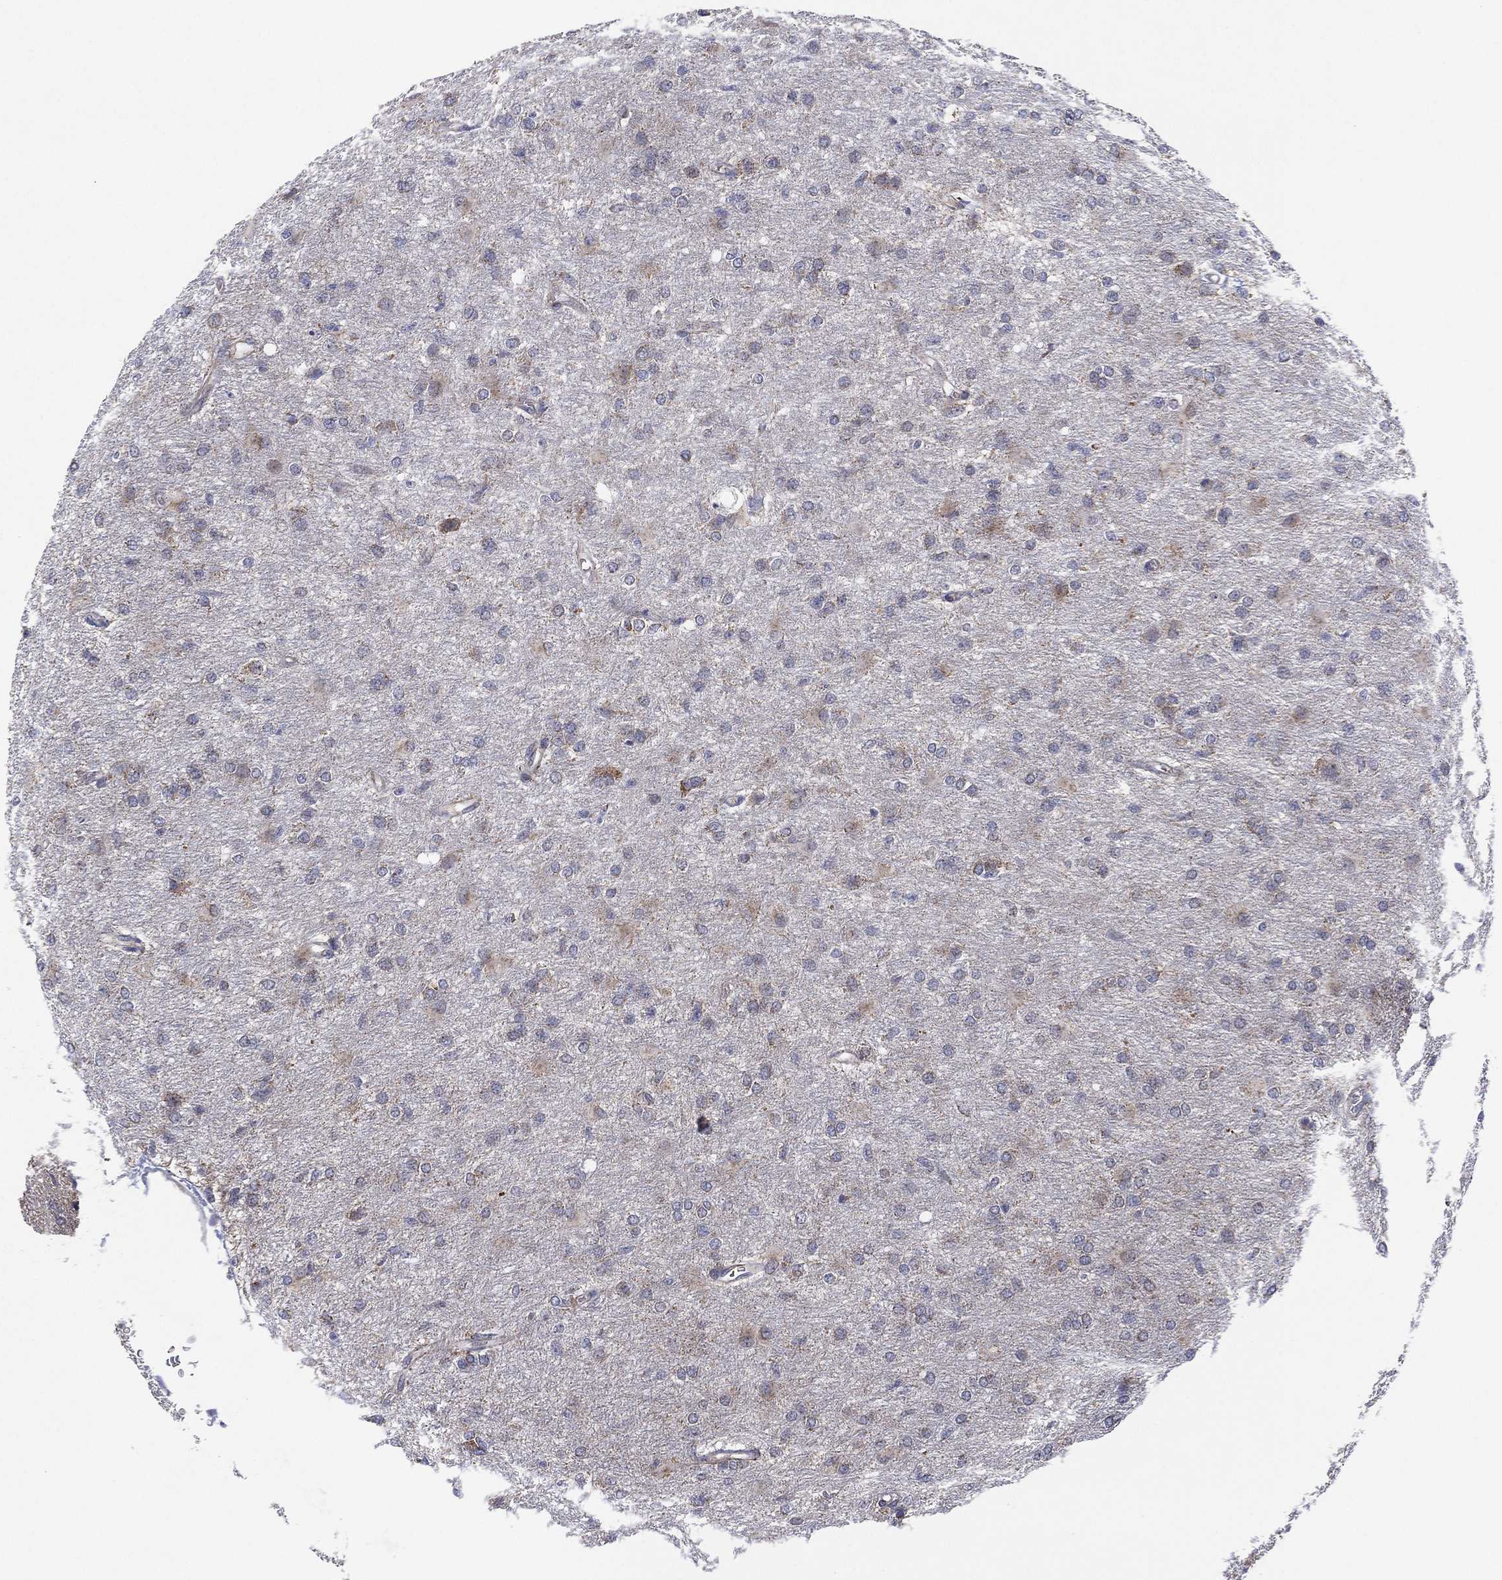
{"staining": {"intensity": "negative", "quantity": "none", "location": "none"}, "tissue": "glioma", "cell_type": "Tumor cells", "image_type": "cancer", "snomed": [{"axis": "morphology", "description": "Glioma, malignant, High grade"}, {"axis": "topography", "description": "Brain"}], "caption": "Glioma was stained to show a protein in brown. There is no significant staining in tumor cells.", "gene": "PPP2R5A", "patient": {"sex": "male", "age": 68}}